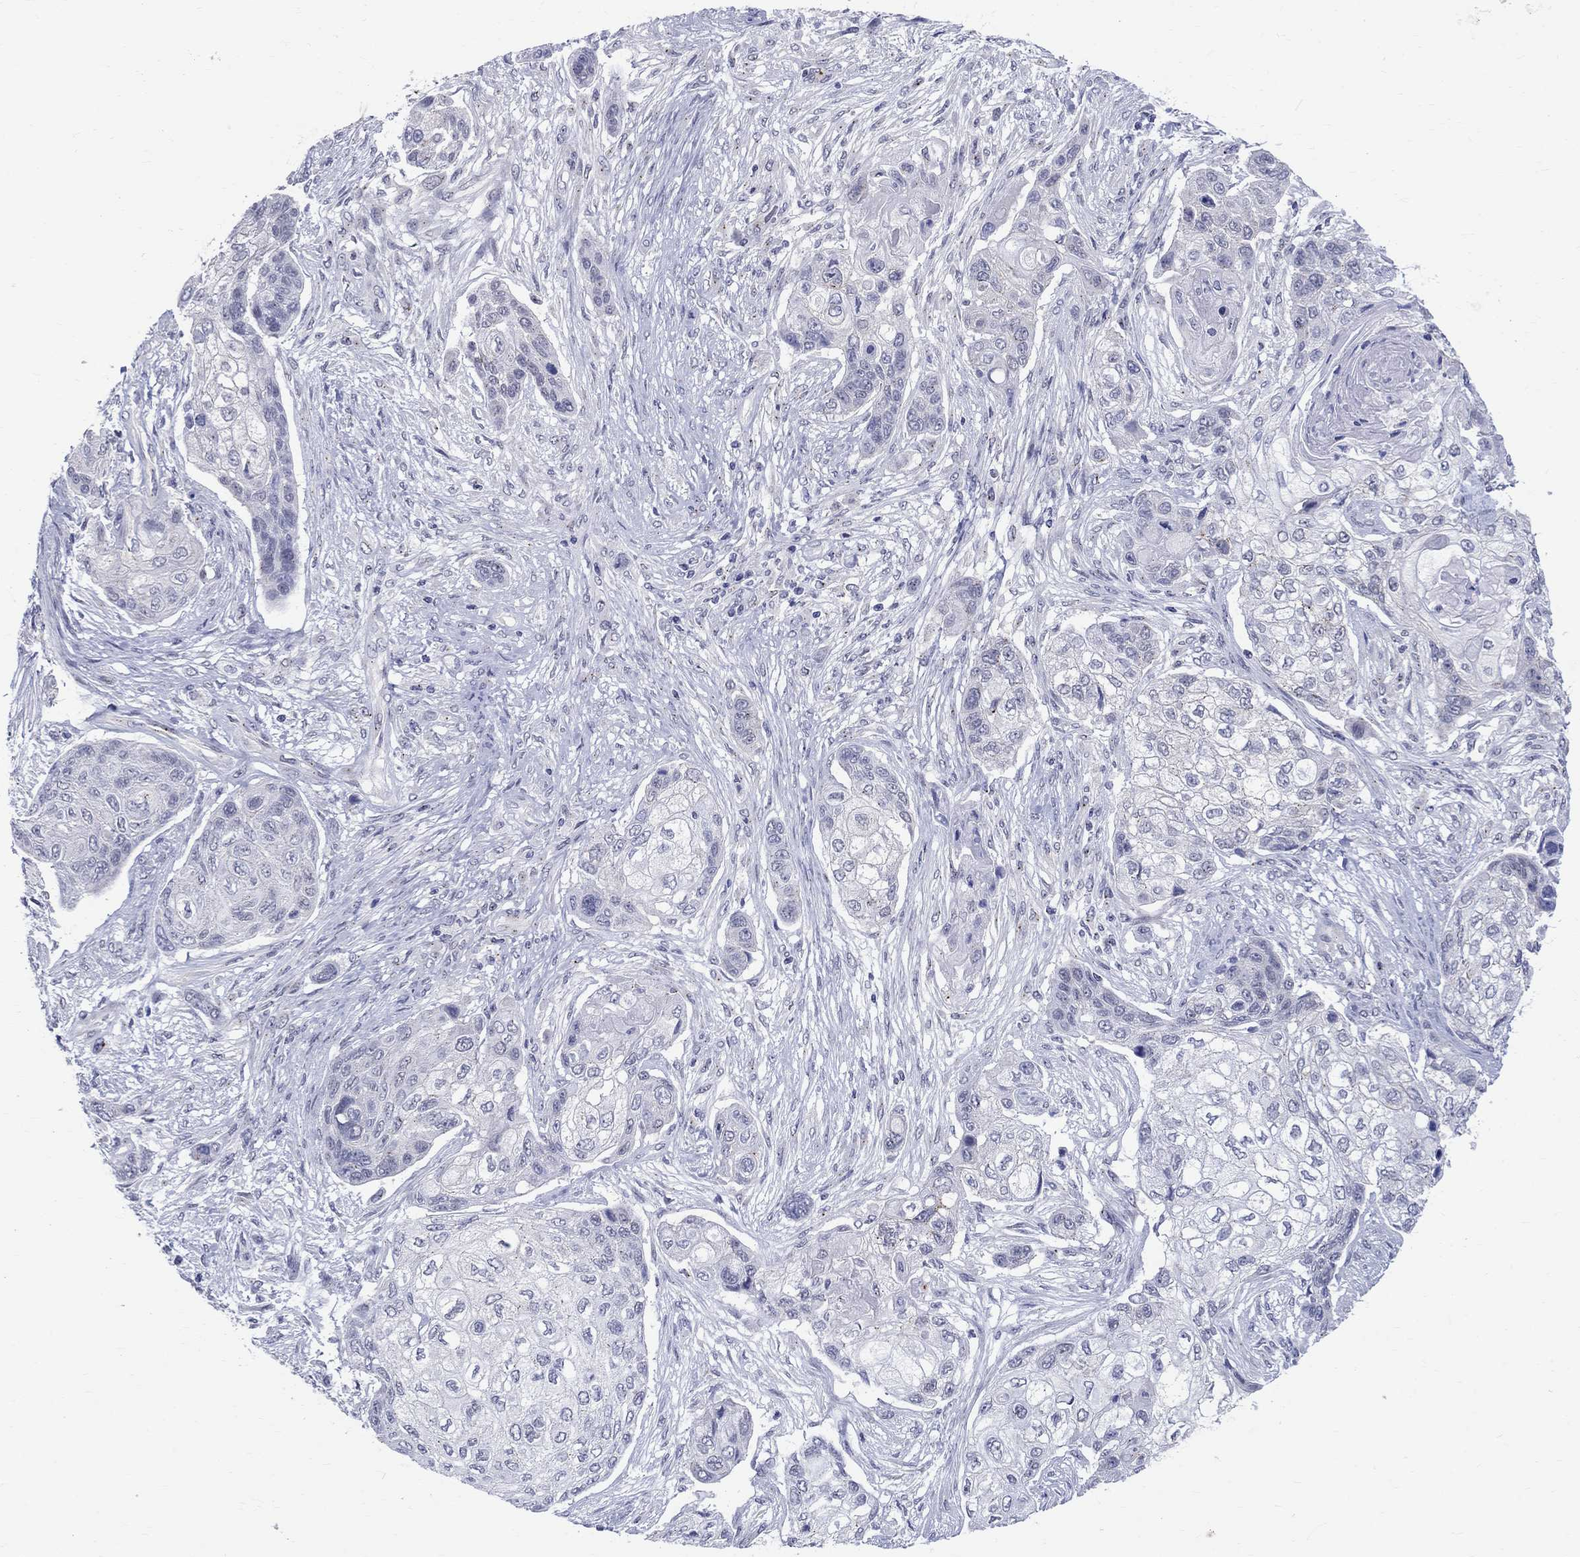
{"staining": {"intensity": "negative", "quantity": "none", "location": "none"}, "tissue": "lung cancer", "cell_type": "Tumor cells", "image_type": "cancer", "snomed": [{"axis": "morphology", "description": "Squamous cell carcinoma, NOS"}, {"axis": "topography", "description": "Lung"}], "caption": "Immunohistochemistry (IHC) micrograph of human lung squamous cell carcinoma stained for a protein (brown), which reveals no expression in tumor cells.", "gene": "CEP43", "patient": {"sex": "male", "age": 69}}